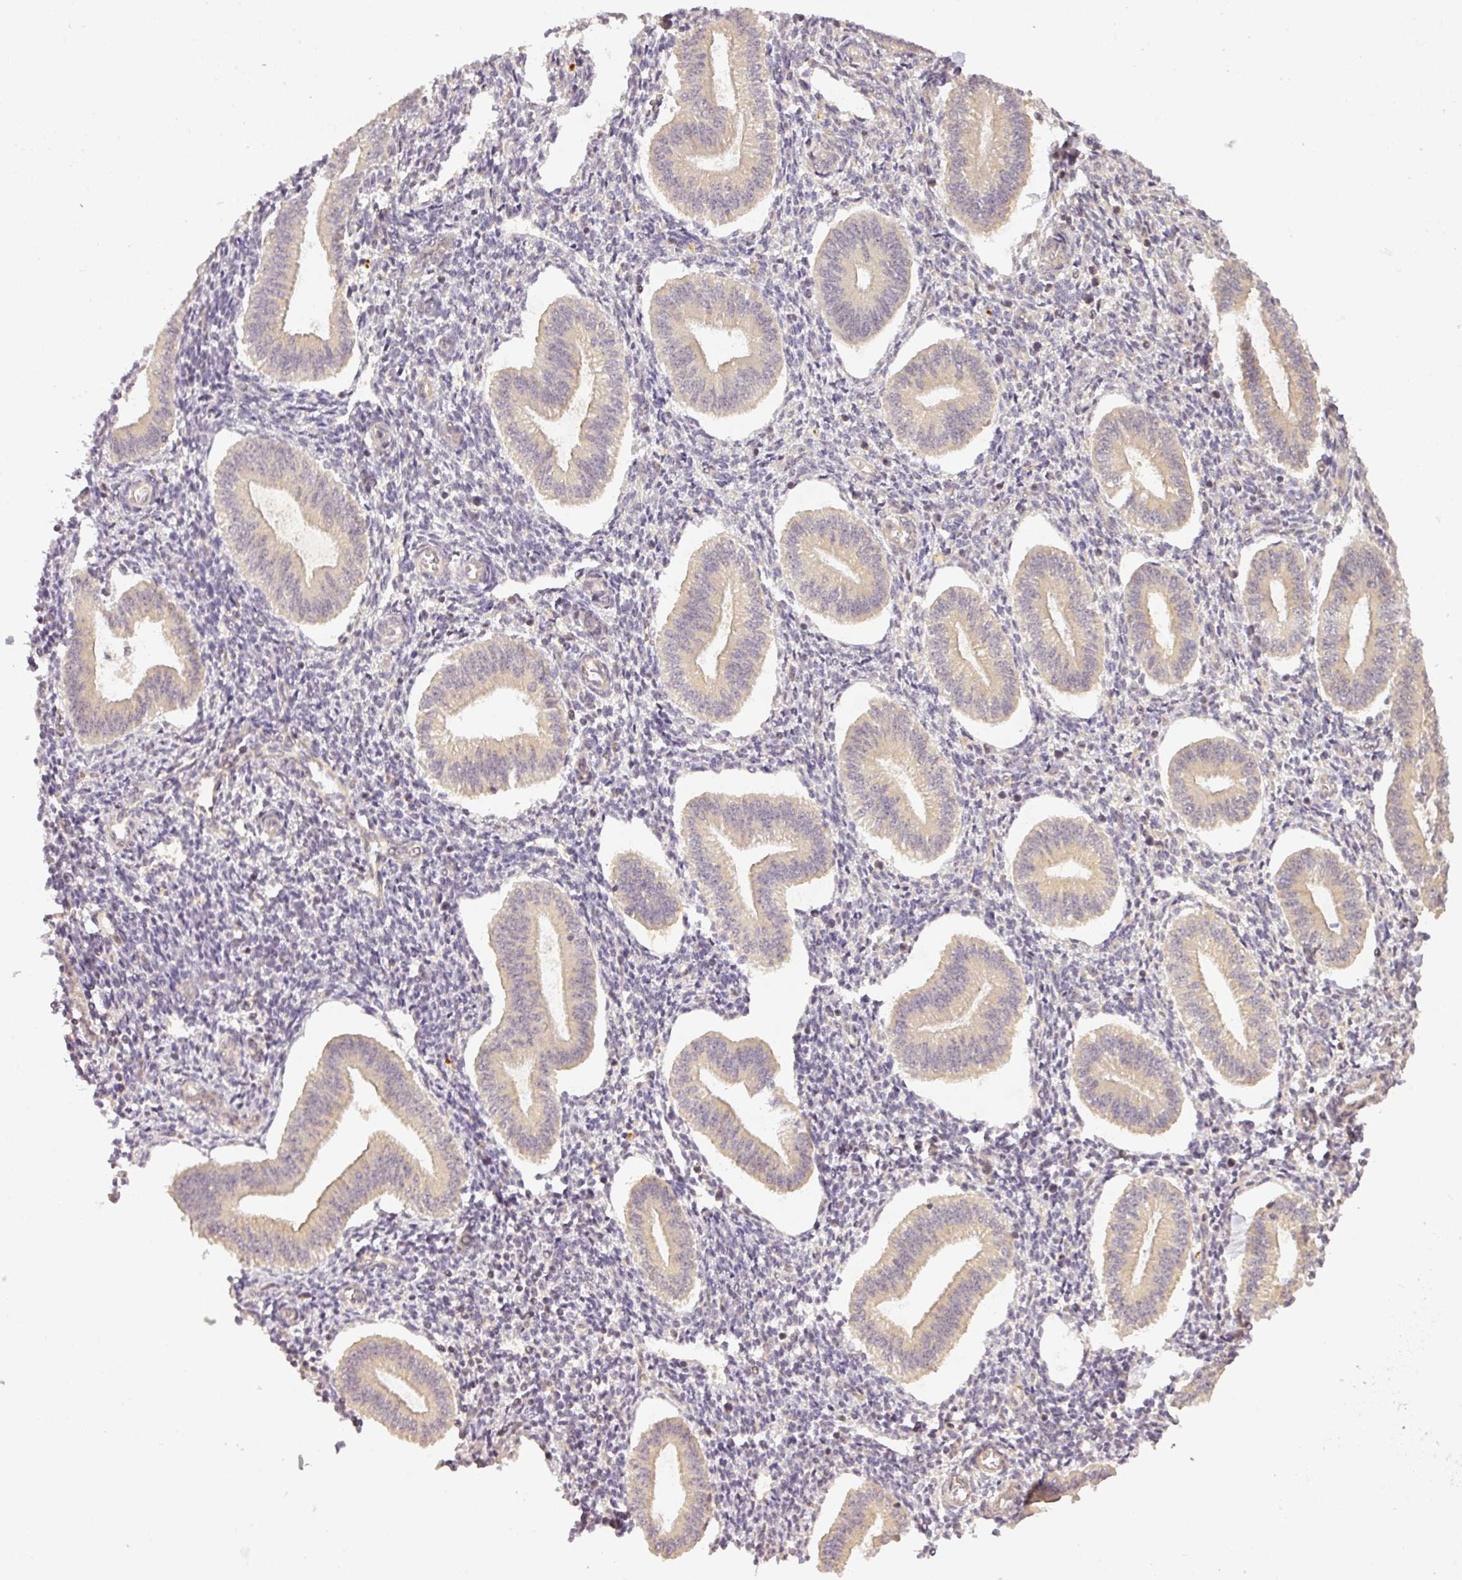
{"staining": {"intensity": "negative", "quantity": "none", "location": "none"}, "tissue": "endometrium", "cell_type": "Cells in endometrial stroma", "image_type": "normal", "snomed": [{"axis": "morphology", "description": "Normal tissue, NOS"}, {"axis": "topography", "description": "Endometrium"}], "caption": "High power microscopy histopathology image of an IHC image of unremarkable endometrium, revealing no significant expression in cells in endometrial stroma.", "gene": "TCL1B", "patient": {"sex": "female", "age": 34}}